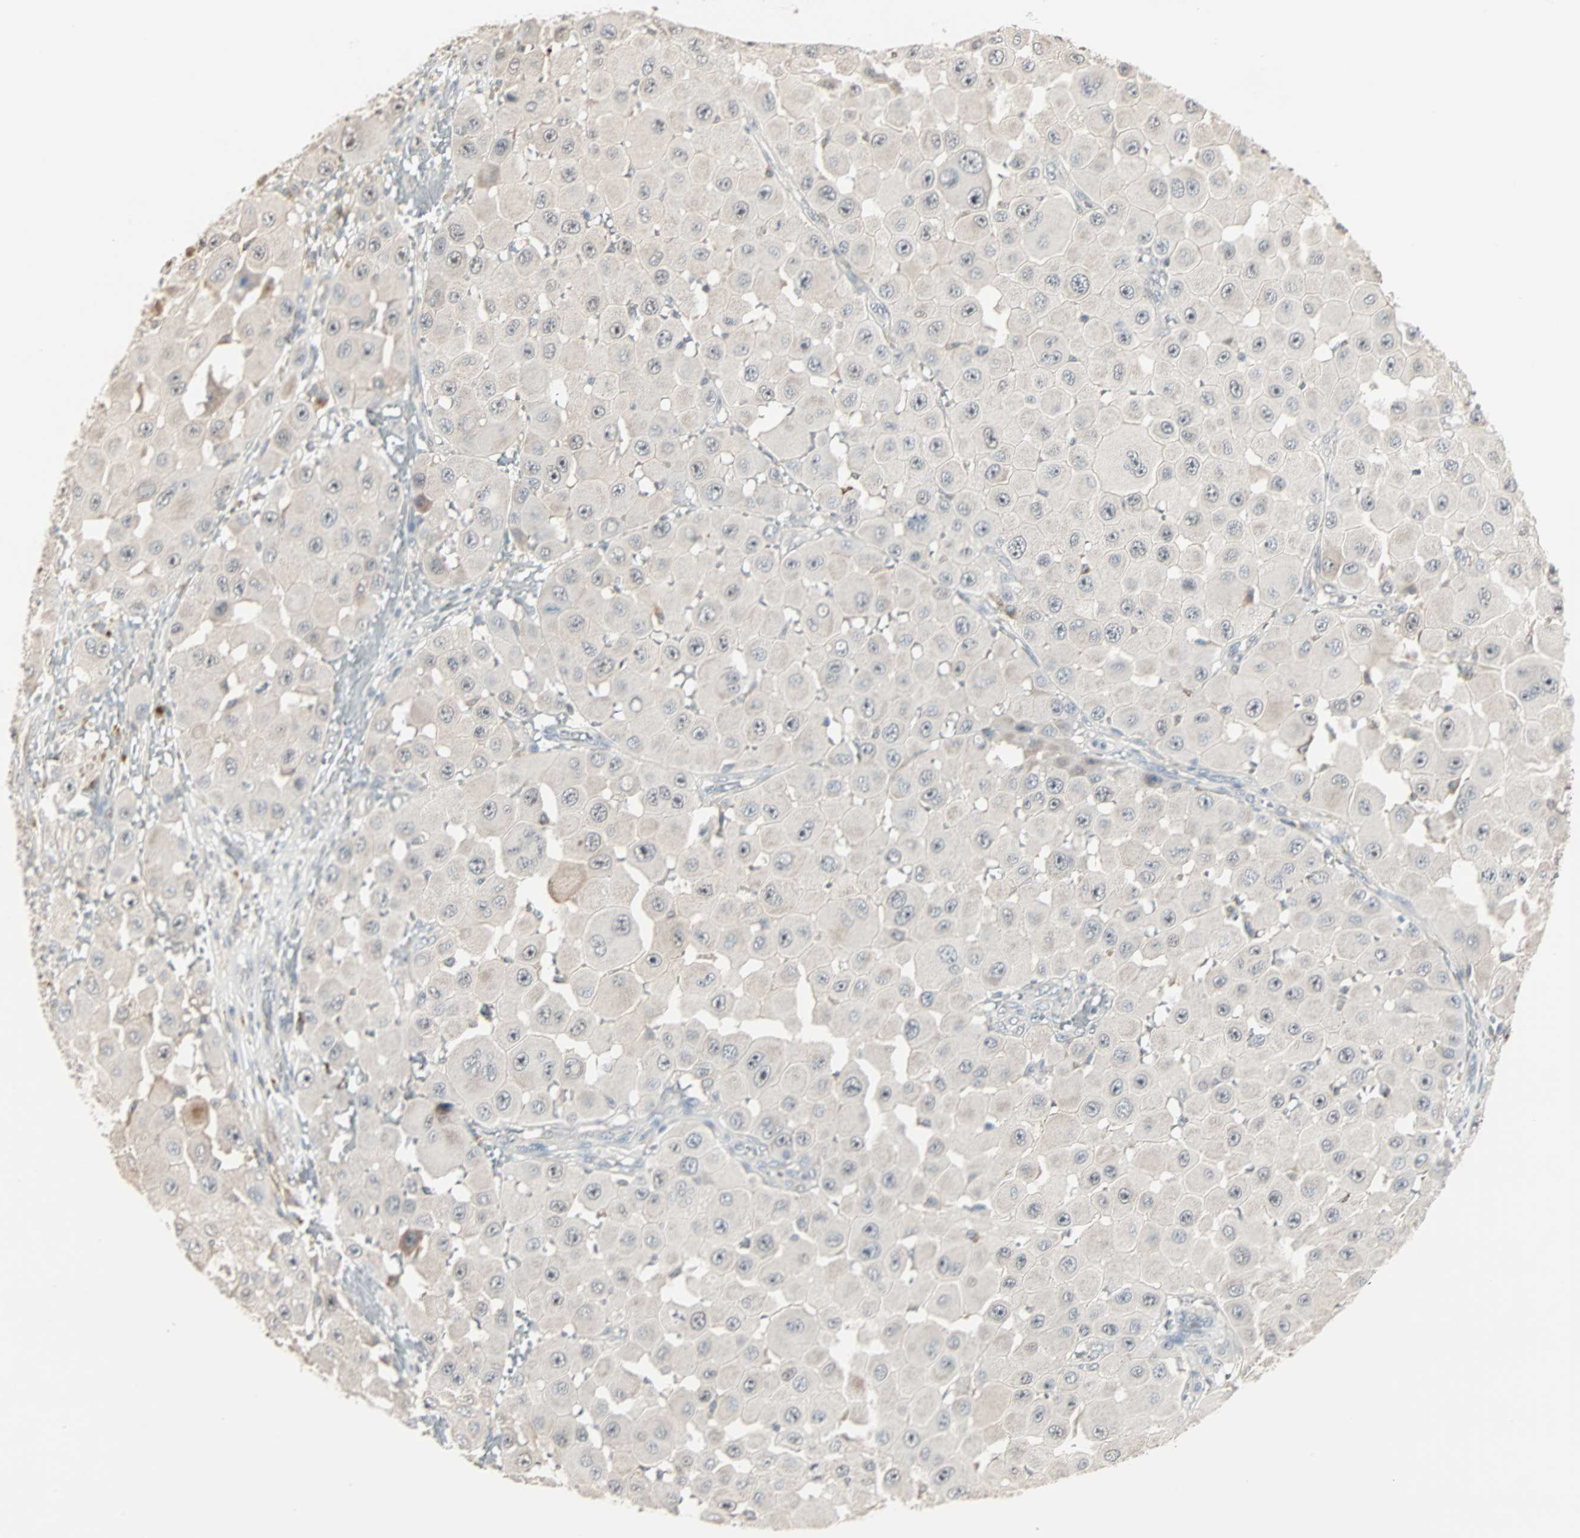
{"staining": {"intensity": "moderate", "quantity": "25%-75%", "location": "nuclear"}, "tissue": "melanoma", "cell_type": "Tumor cells", "image_type": "cancer", "snomed": [{"axis": "morphology", "description": "Malignant melanoma, NOS"}, {"axis": "topography", "description": "Skin"}], "caption": "The photomicrograph reveals staining of malignant melanoma, revealing moderate nuclear protein expression (brown color) within tumor cells.", "gene": "KDM4A", "patient": {"sex": "female", "age": 81}}